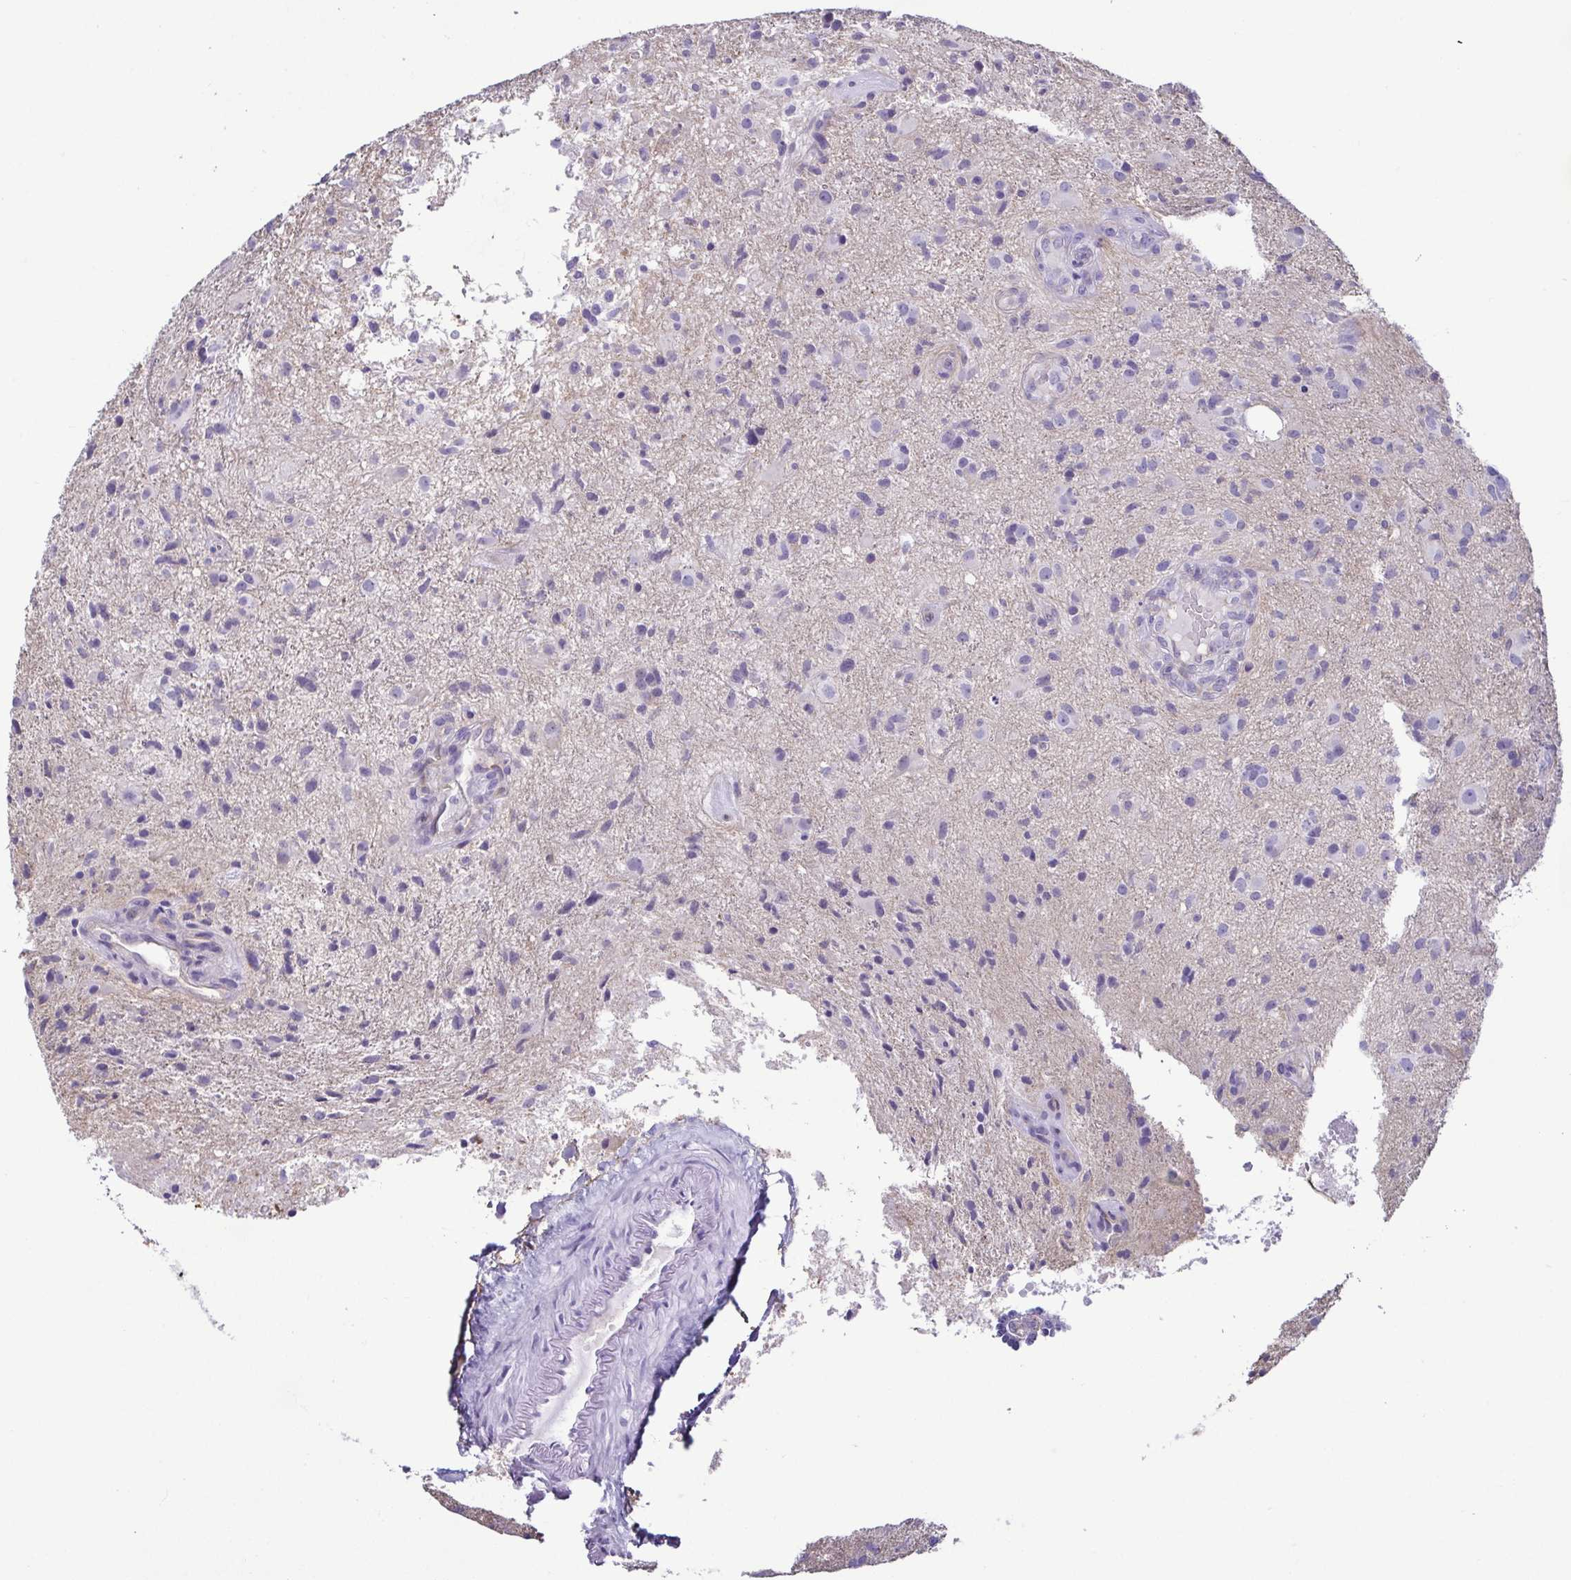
{"staining": {"intensity": "negative", "quantity": "none", "location": "none"}, "tissue": "glioma", "cell_type": "Tumor cells", "image_type": "cancer", "snomed": [{"axis": "morphology", "description": "Glioma, malignant, High grade"}, {"axis": "topography", "description": "Brain"}], "caption": "This is a photomicrograph of IHC staining of malignant glioma (high-grade), which shows no expression in tumor cells.", "gene": "CASP14", "patient": {"sex": "male", "age": 55}}